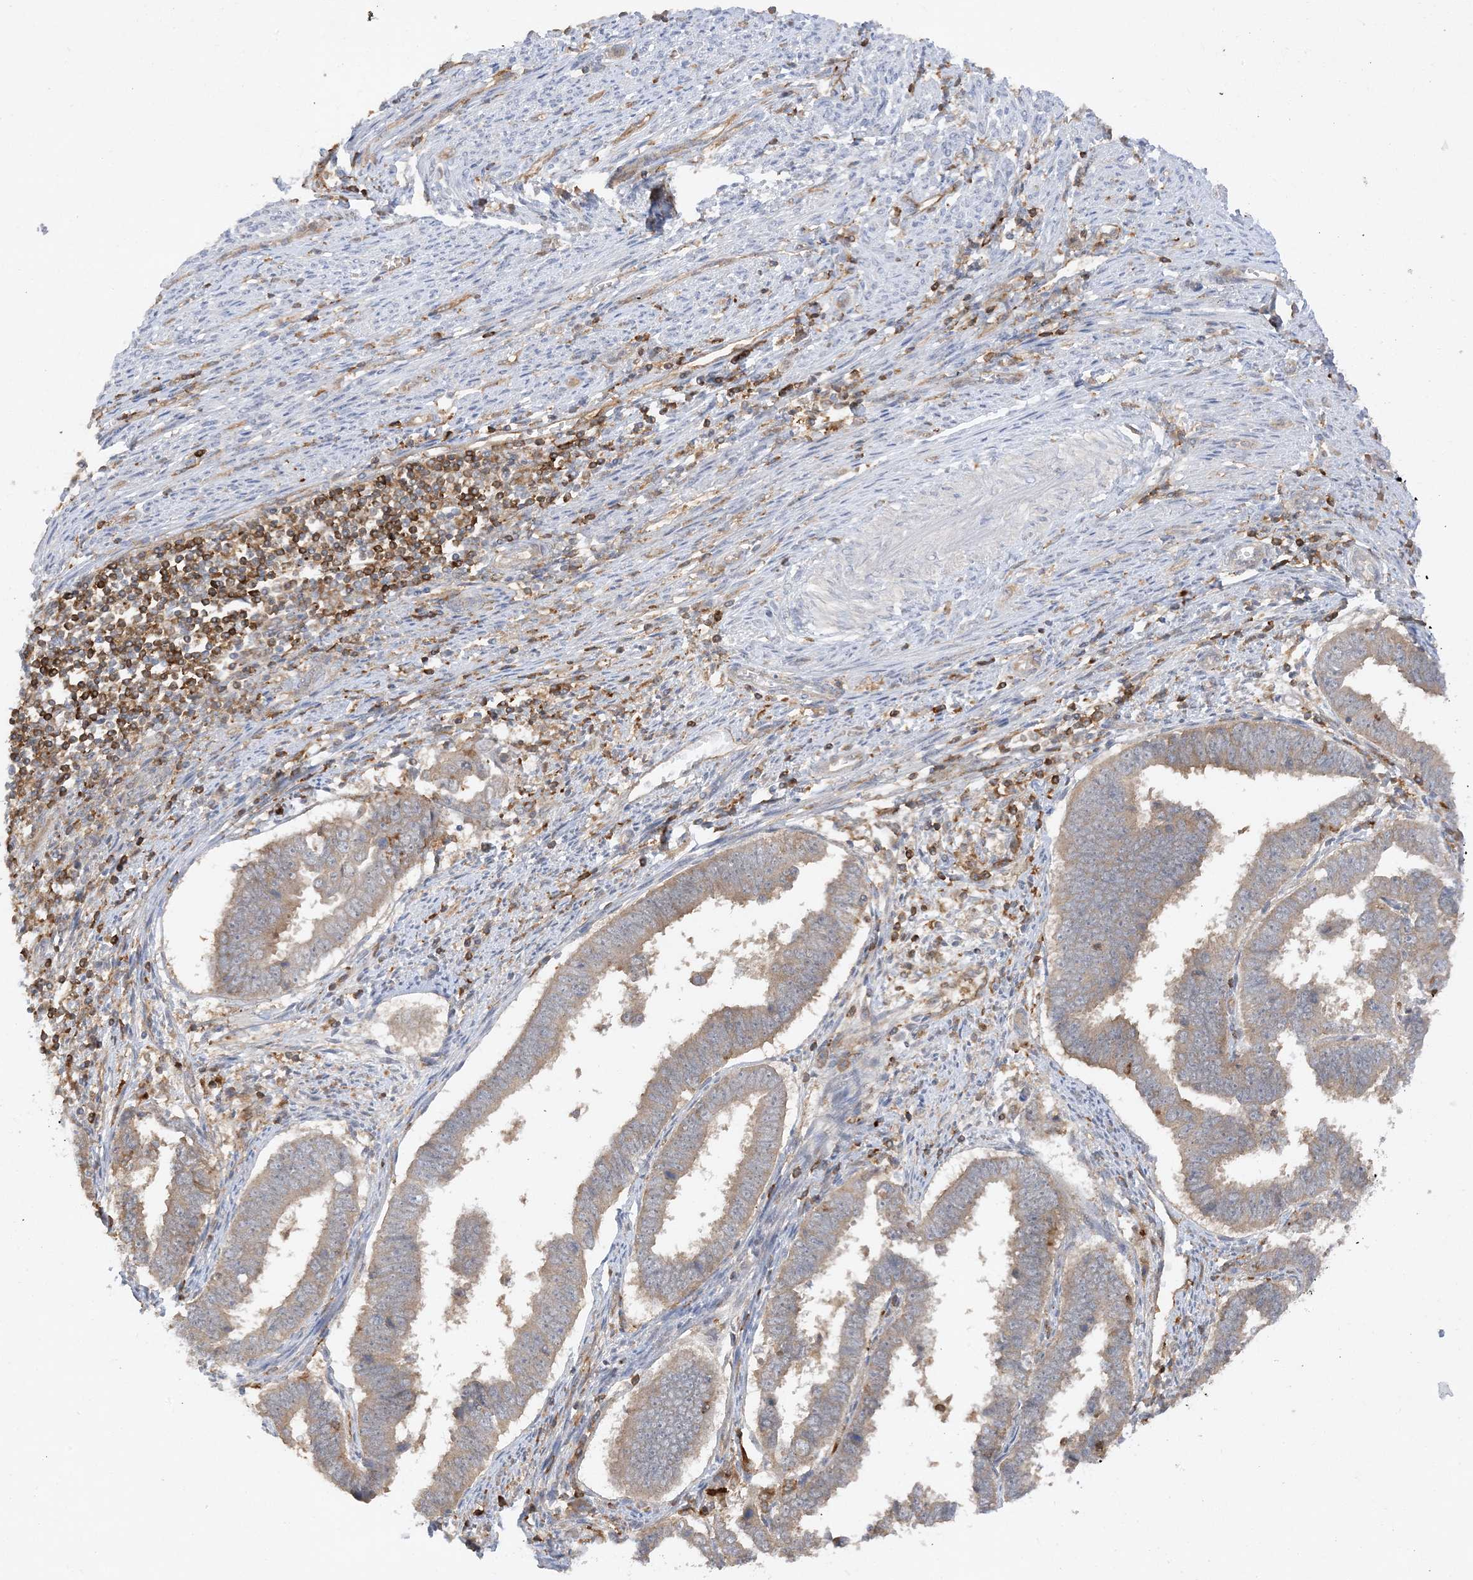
{"staining": {"intensity": "negative", "quantity": "none", "location": "none"}, "tissue": "endometrial cancer", "cell_type": "Tumor cells", "image_type": "cancer", "snomed": [{"axis": "morphology", "description": "Adenocarcinoma, NOS"}, {"axis": "topography", "description": "Endometrium"}], "caption": "Protein analysis of endometrial cancer (adenocarcinoma) shows no significant staining in tumor cells.", "gene": "PHACTR2", "patient": {"sex": "female", "age": 75}}